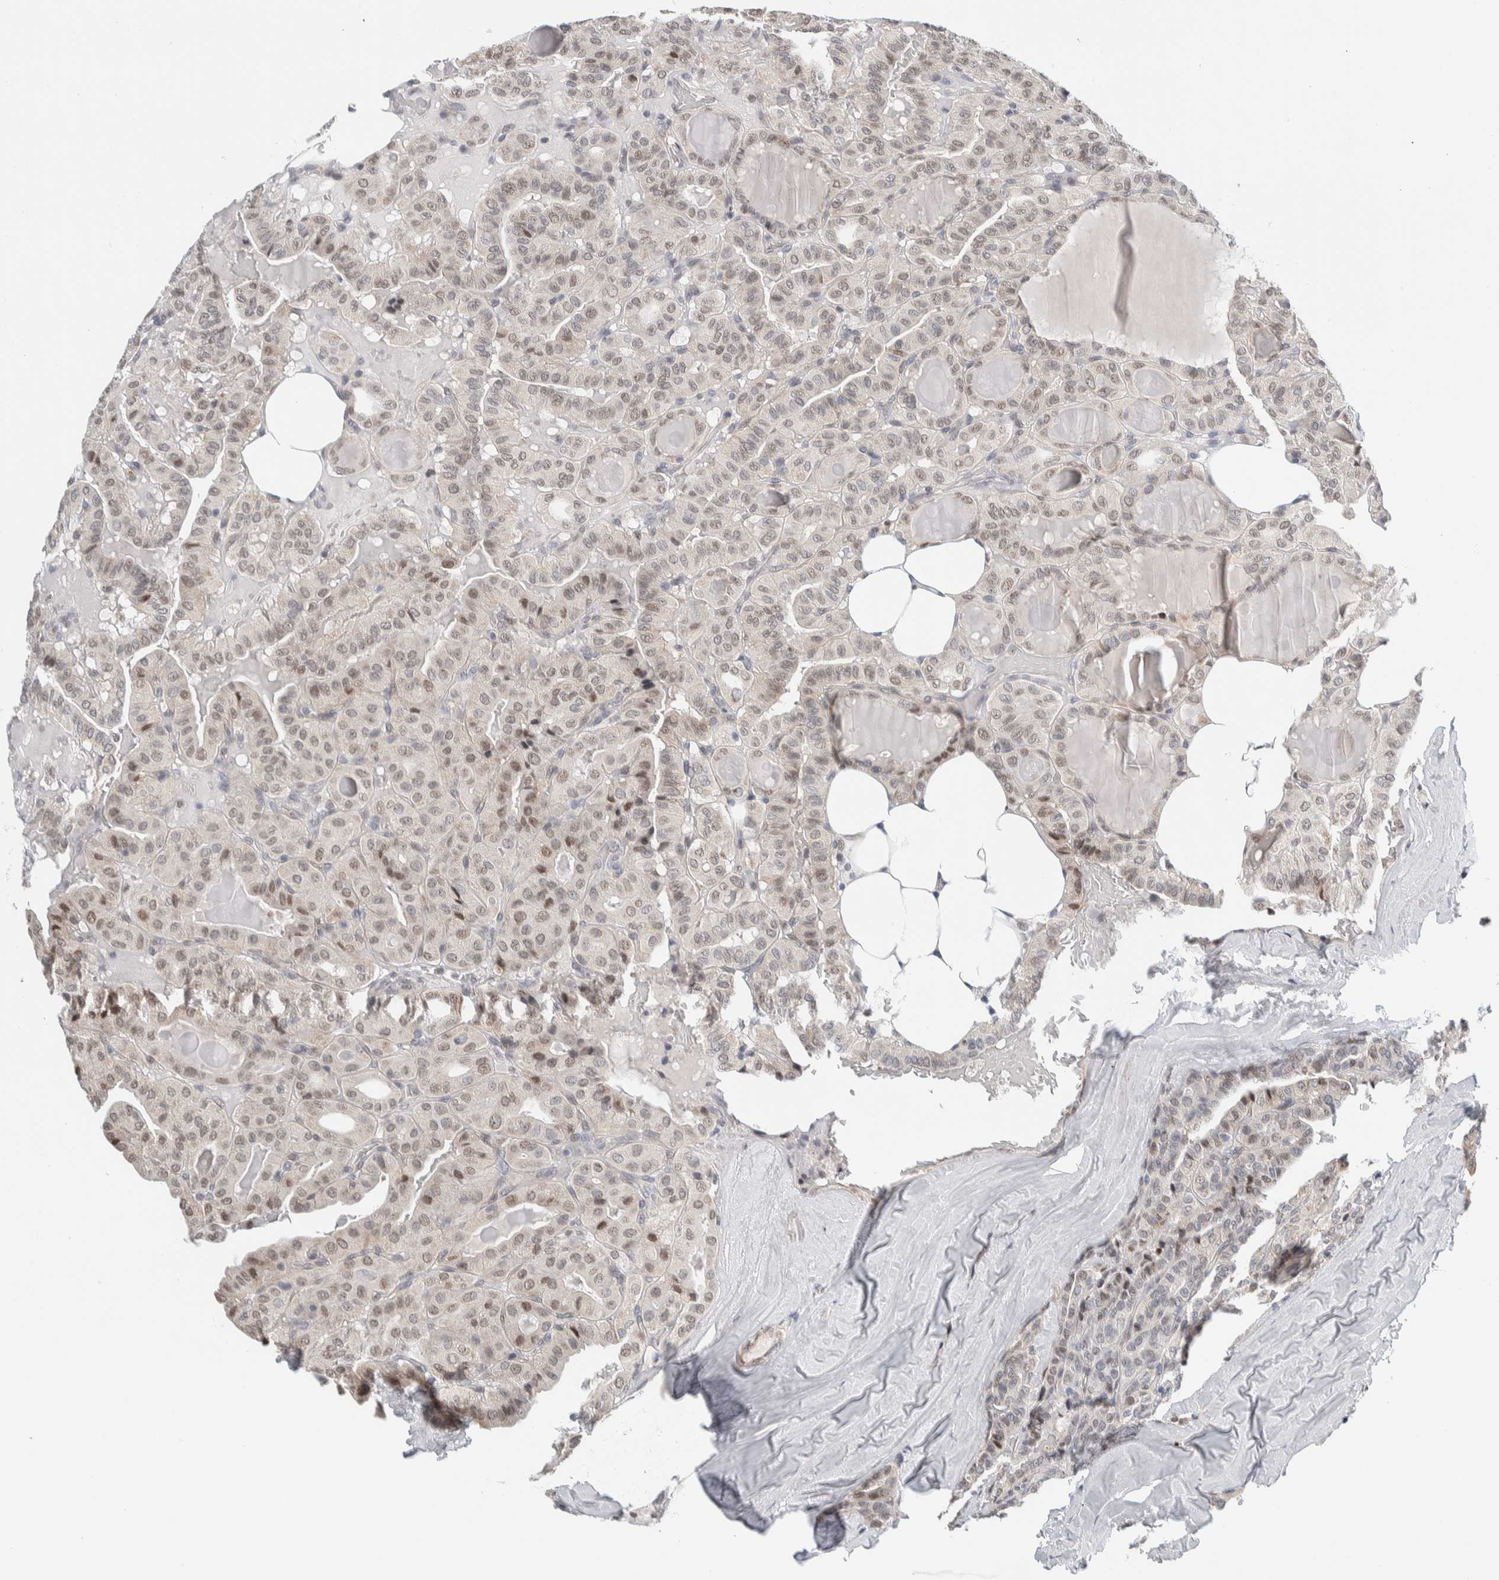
{"staining": {"intensity": "weak", "quantity": "<25%", "location": "nuclear"}, "tissue": "thyroid cancer", "cell_type": "Tumor cells", "image_type": "cancer", "snomed": [{"axis": "morphology", "description": "Papillary adenocarcinoma, NOS"}, {"axis": "topography", "description": "Thyroid gland"}], "caption": "Immunohistochemical staining of papillary adenocarcinoma (thyroid) reveals no significant staining in tumor cells.", "gene": "NEUROD1", "patient": {"sex": "male", "age": 77}}